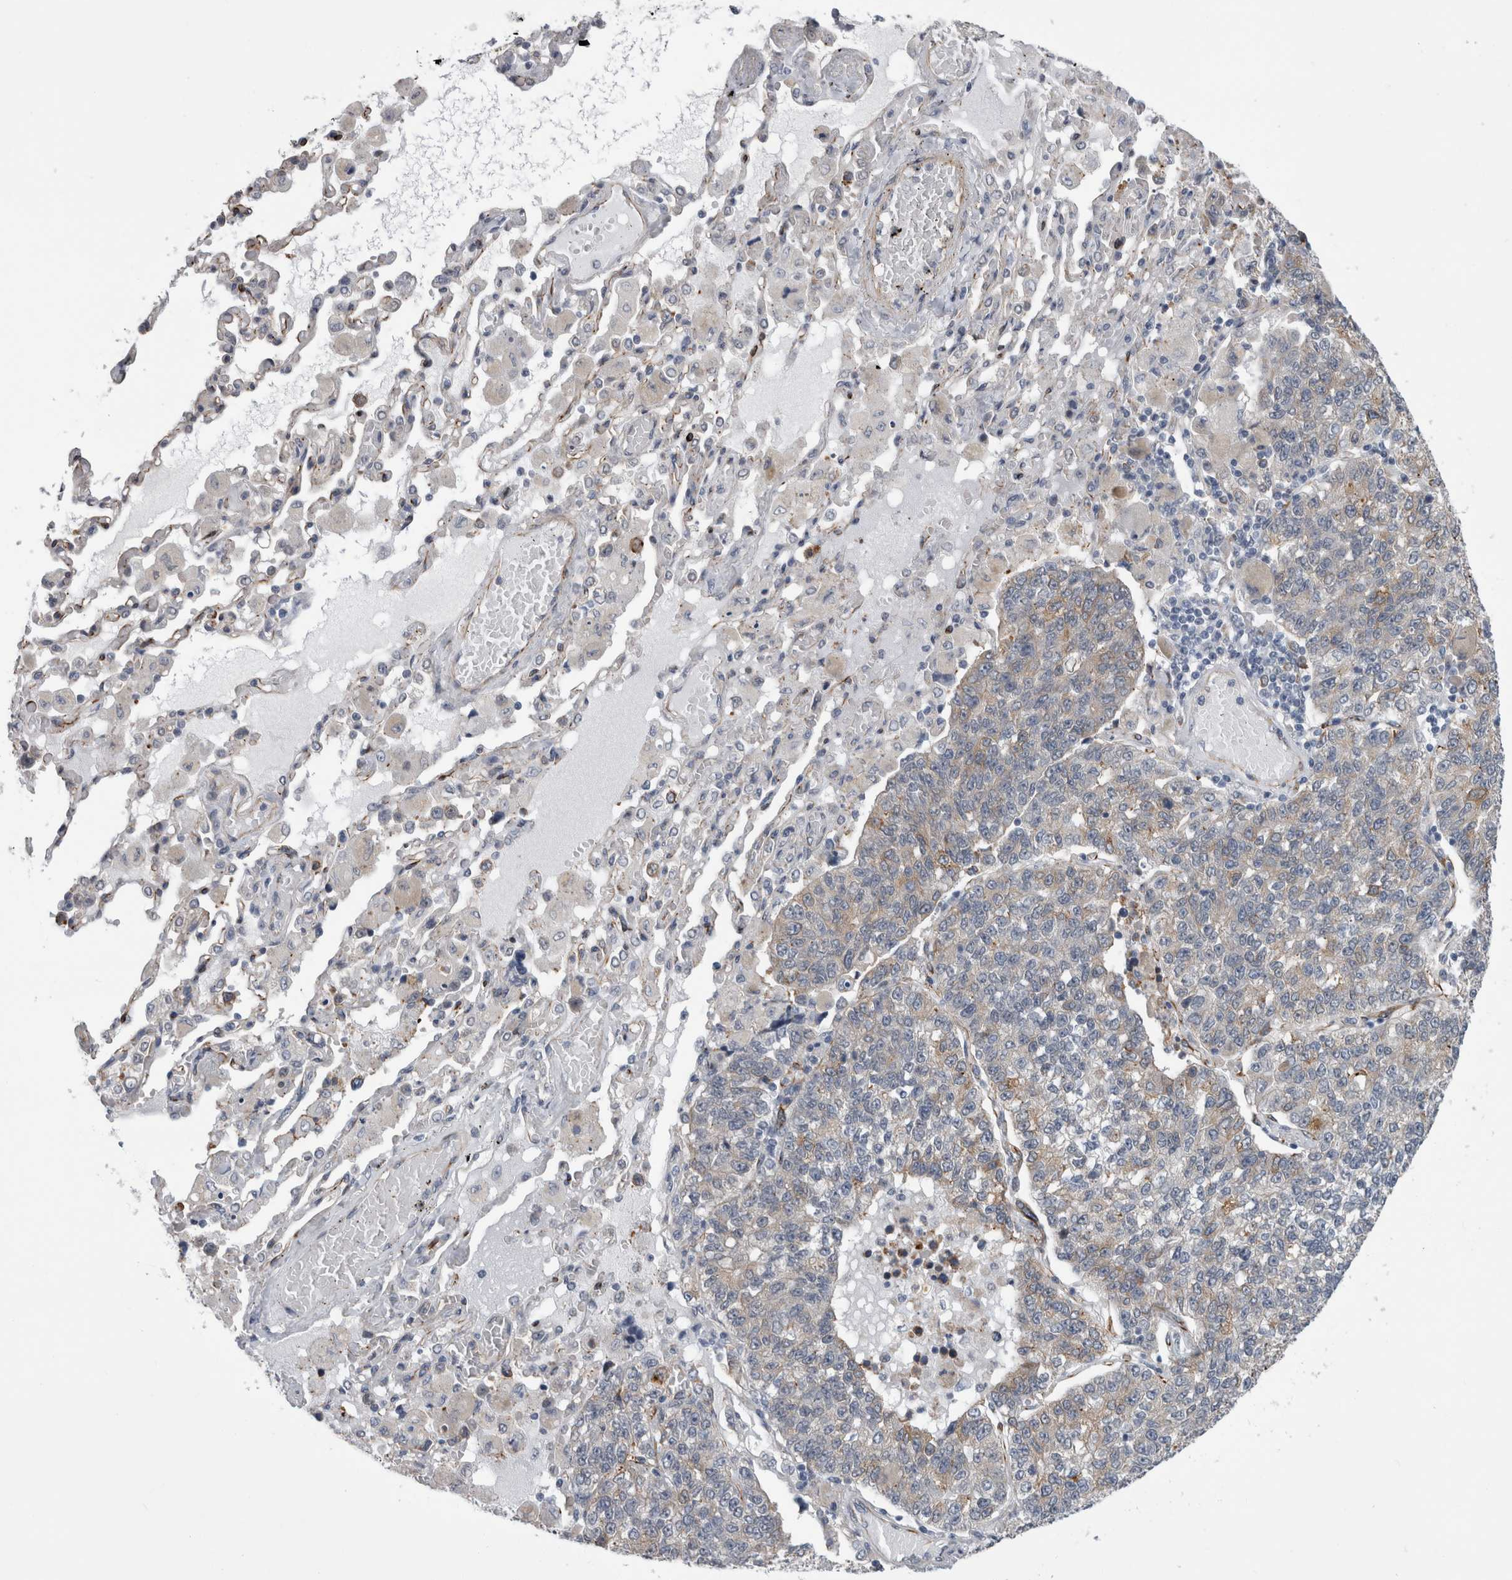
{"staining": {"intensity": "moderate", "quantity": "<25%", "location": "cytoplasmic/membranous"}, "tissue": "lung cancer", "cell_type": "Tumor cells", "image_type": "cancer", "snomed": [{"axis": "morphology", "description": "Adenocarcinoma, NOS"}, {"axis": "topography", "description": "Lung"}], "caption": "The photomicrograph shows a brown stain indicating the presence of a protein in the cytoplasmic/membranous of tumor cells in lung cancer.", "gene": "FAM83H", "patient": {"sex": "male", "age": 49}}